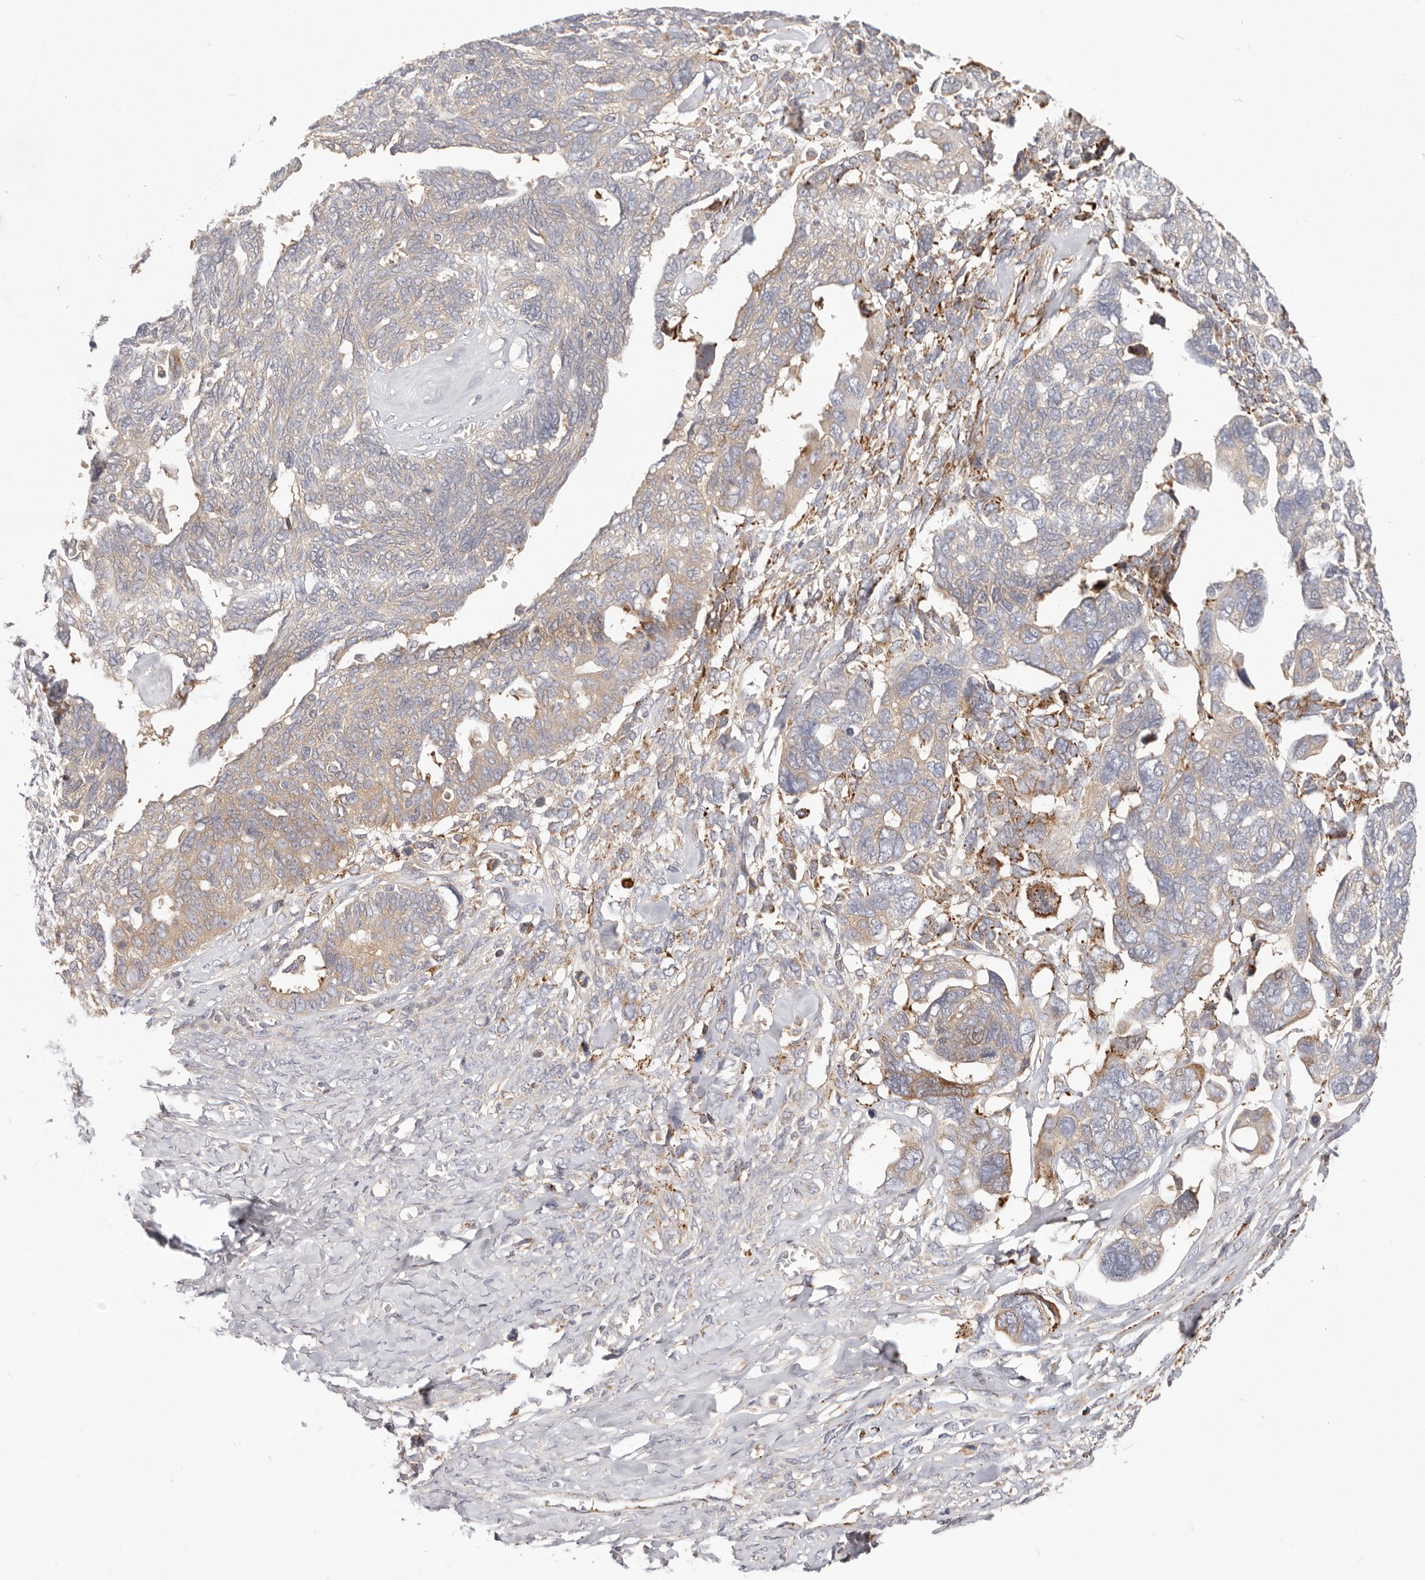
{"staining": {"intensity": "strong", "quantity": "<25%", "location": "cytoplasmic/membranous"}, "tissue": "ovarian cancer", "cell_type": "Tumor cells", "image_type": "cancer", "snomed": [{"axis": "morphology", "description": "Cystadenocarcinoma, serous, NOS"}, {"axis": "topography", "description": "Ovary"}], "caption": "IHC (DAB (3,3'-diaminobenzidine)) staining of serous cystadenocarcinoma (ovarian) demonstrates strong cytoplasmic/membranous protein staining in approximately <25% of tumor cells.", "gene": "KCMF1", "patient": {"sex": "female", "age": 79}}